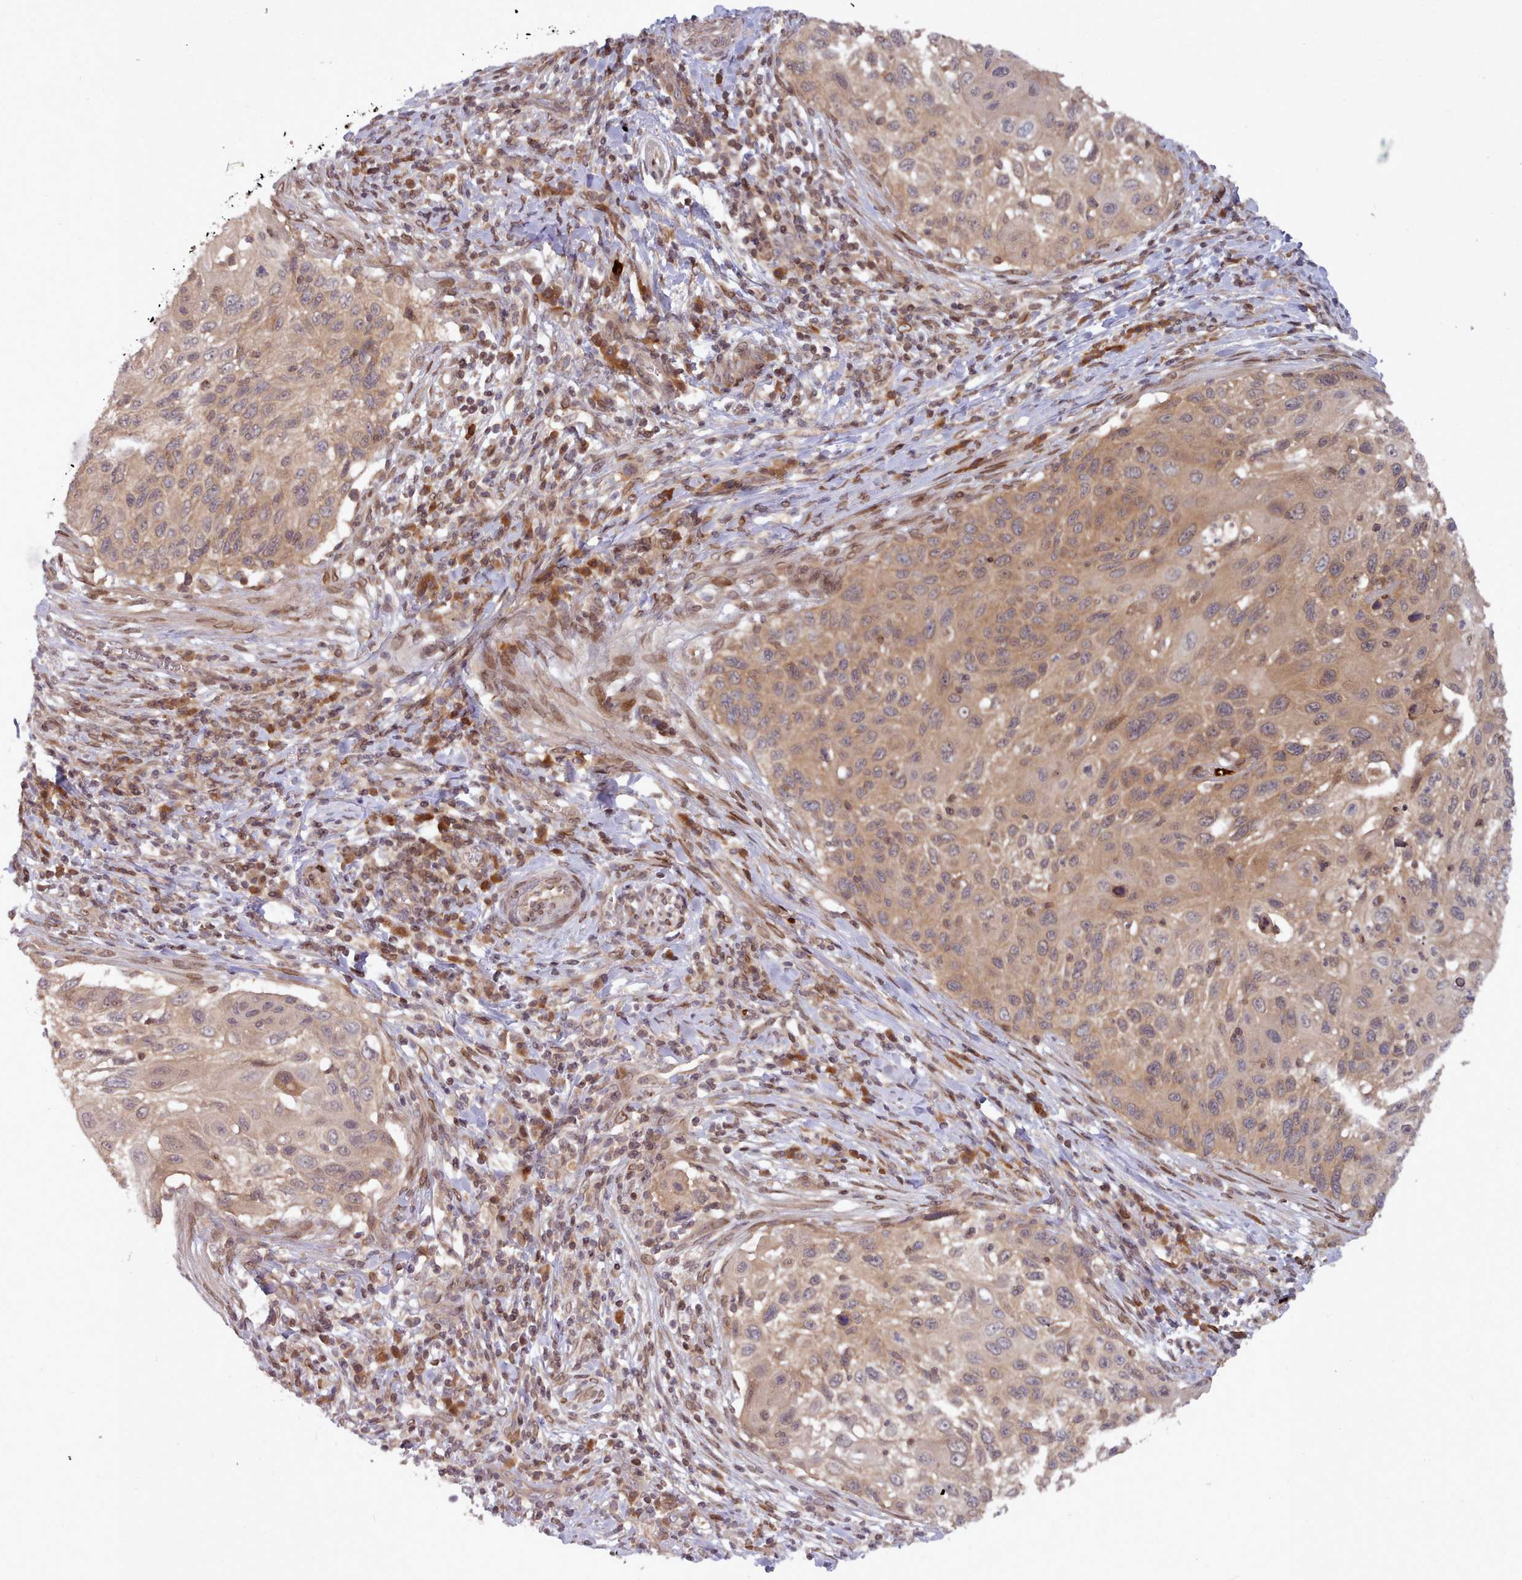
{"staining": {"intensity": "moderate", "quantity": "25%-75%", "location": "cytoplasmic/membranous"}, "tissue": "cervical cancer", "cell_type": "Tumor cells", "image_type": "cancer", "snomed": [{"axis": "morphology", "description": "Squamous cell carcinoma, NOS"}, {"axis": "topography", "description": "Cervix"}], "caption": "Protein expression by immunohistochemistry (IHC) exhibits moderate cytoplasmic/membranous positivity in about 25%-75% of tumor cells in cervical cancer (squamous cell carcinoma).", "gene": "UBE2G1", "patient": {"sex": "female", "age": 70}}